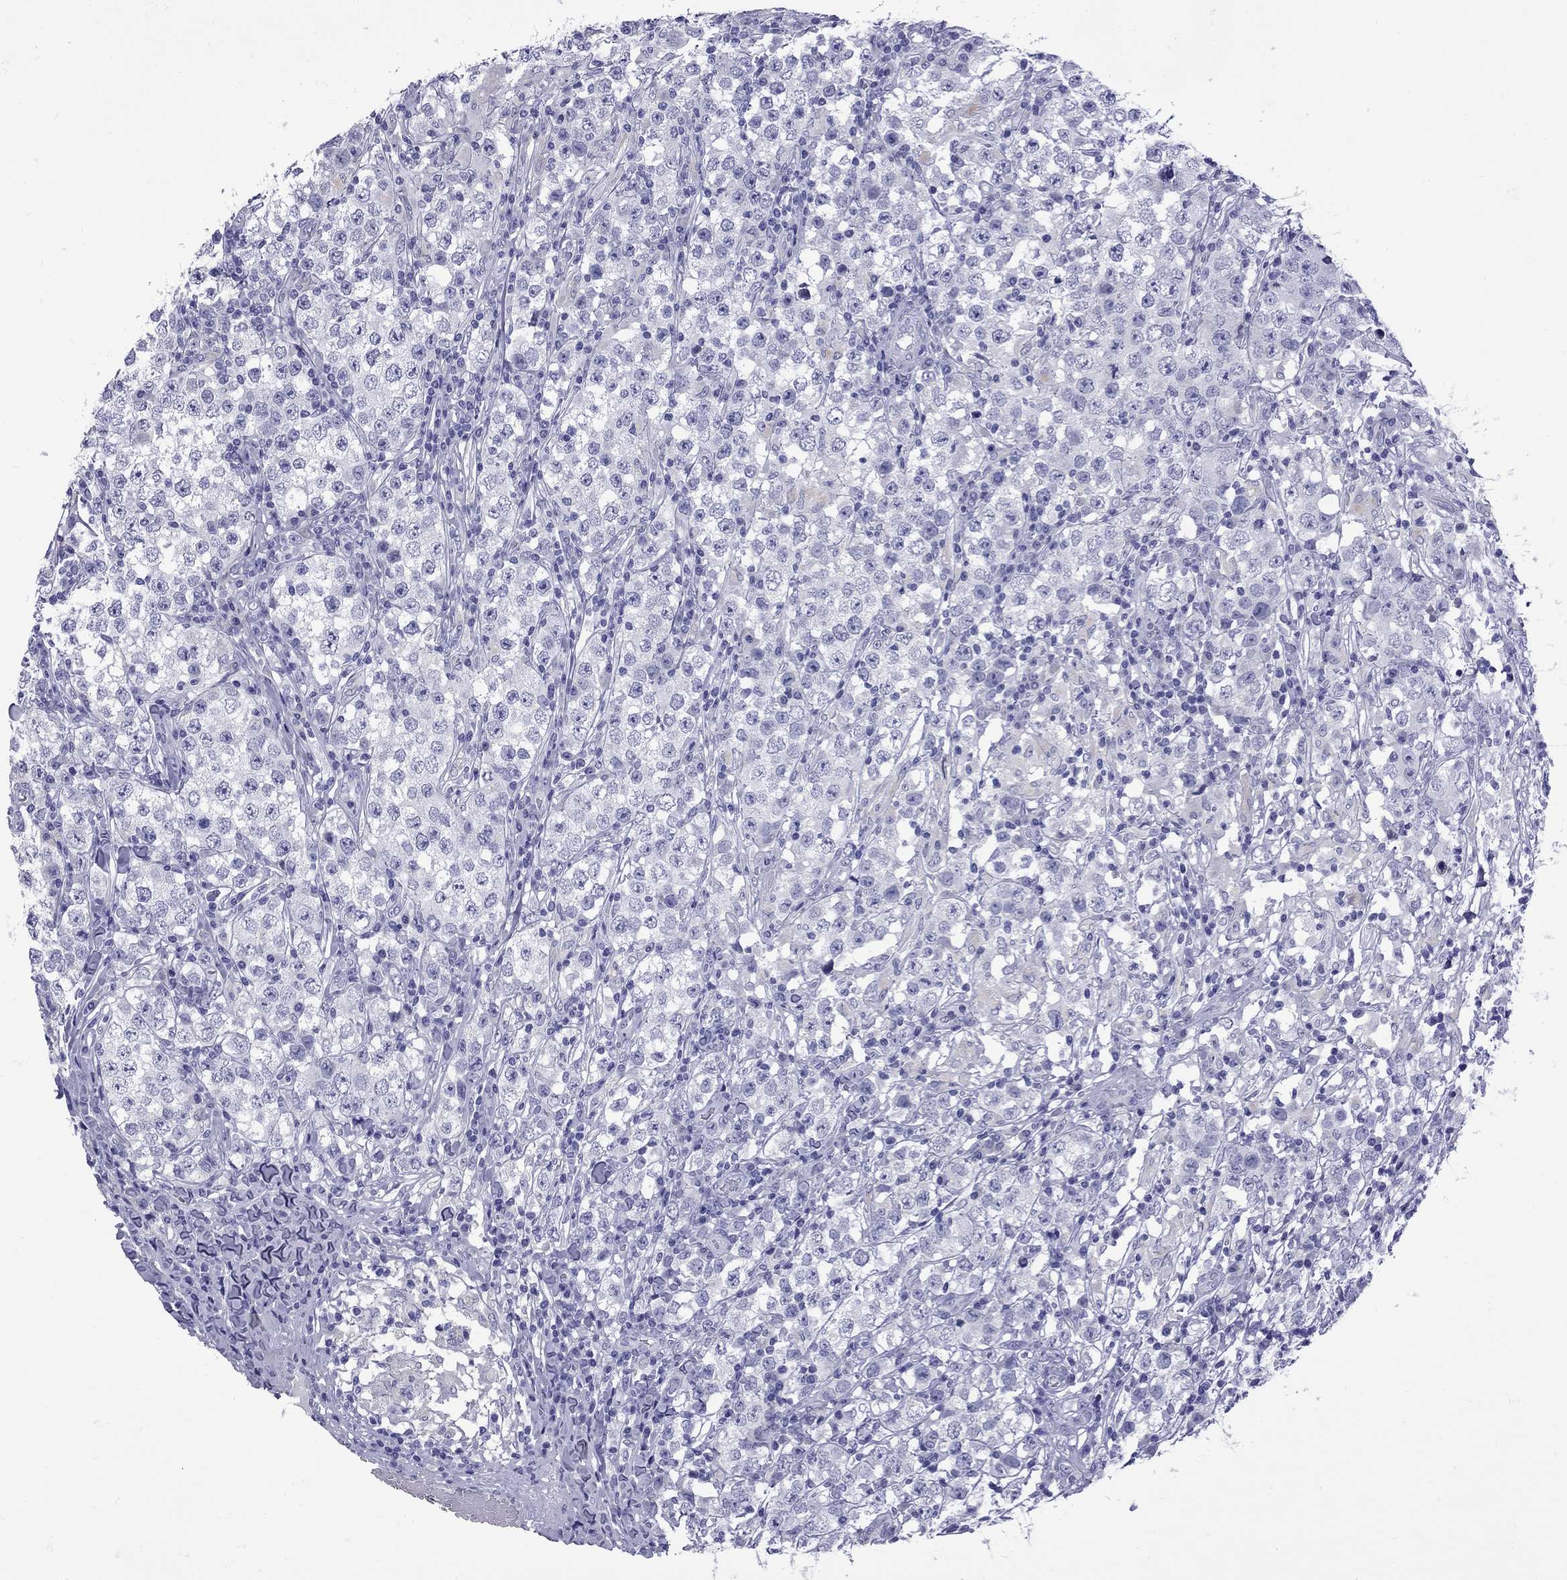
{"staining": {"intensity": "negative", "quantity": "none", "location": "none"}, "tissue": "testis cancer", "cell_type": "Tumor cells", "image_type": "cancer", "snomed": [{"axis": "morphology", "description": "Seminoma, NOS"}, {"axis": "morphology", "description": "Carcinoma, Embryonal, NOS"}, {"axis": "topography", "description": "Testis"}], "caption": "Immunohistochemistry (IHC) histopathology image of human testis cancer stained for a protein (brown), which displays no expression in tumor cells. The staining was performed using DAB to visualize the protein expression in brown, while the nuclei were stained in blue with hematoxylin (Magnification: 20x).", "gene": "EPPIN", "patient": {"sex": "male", "age": 41}}